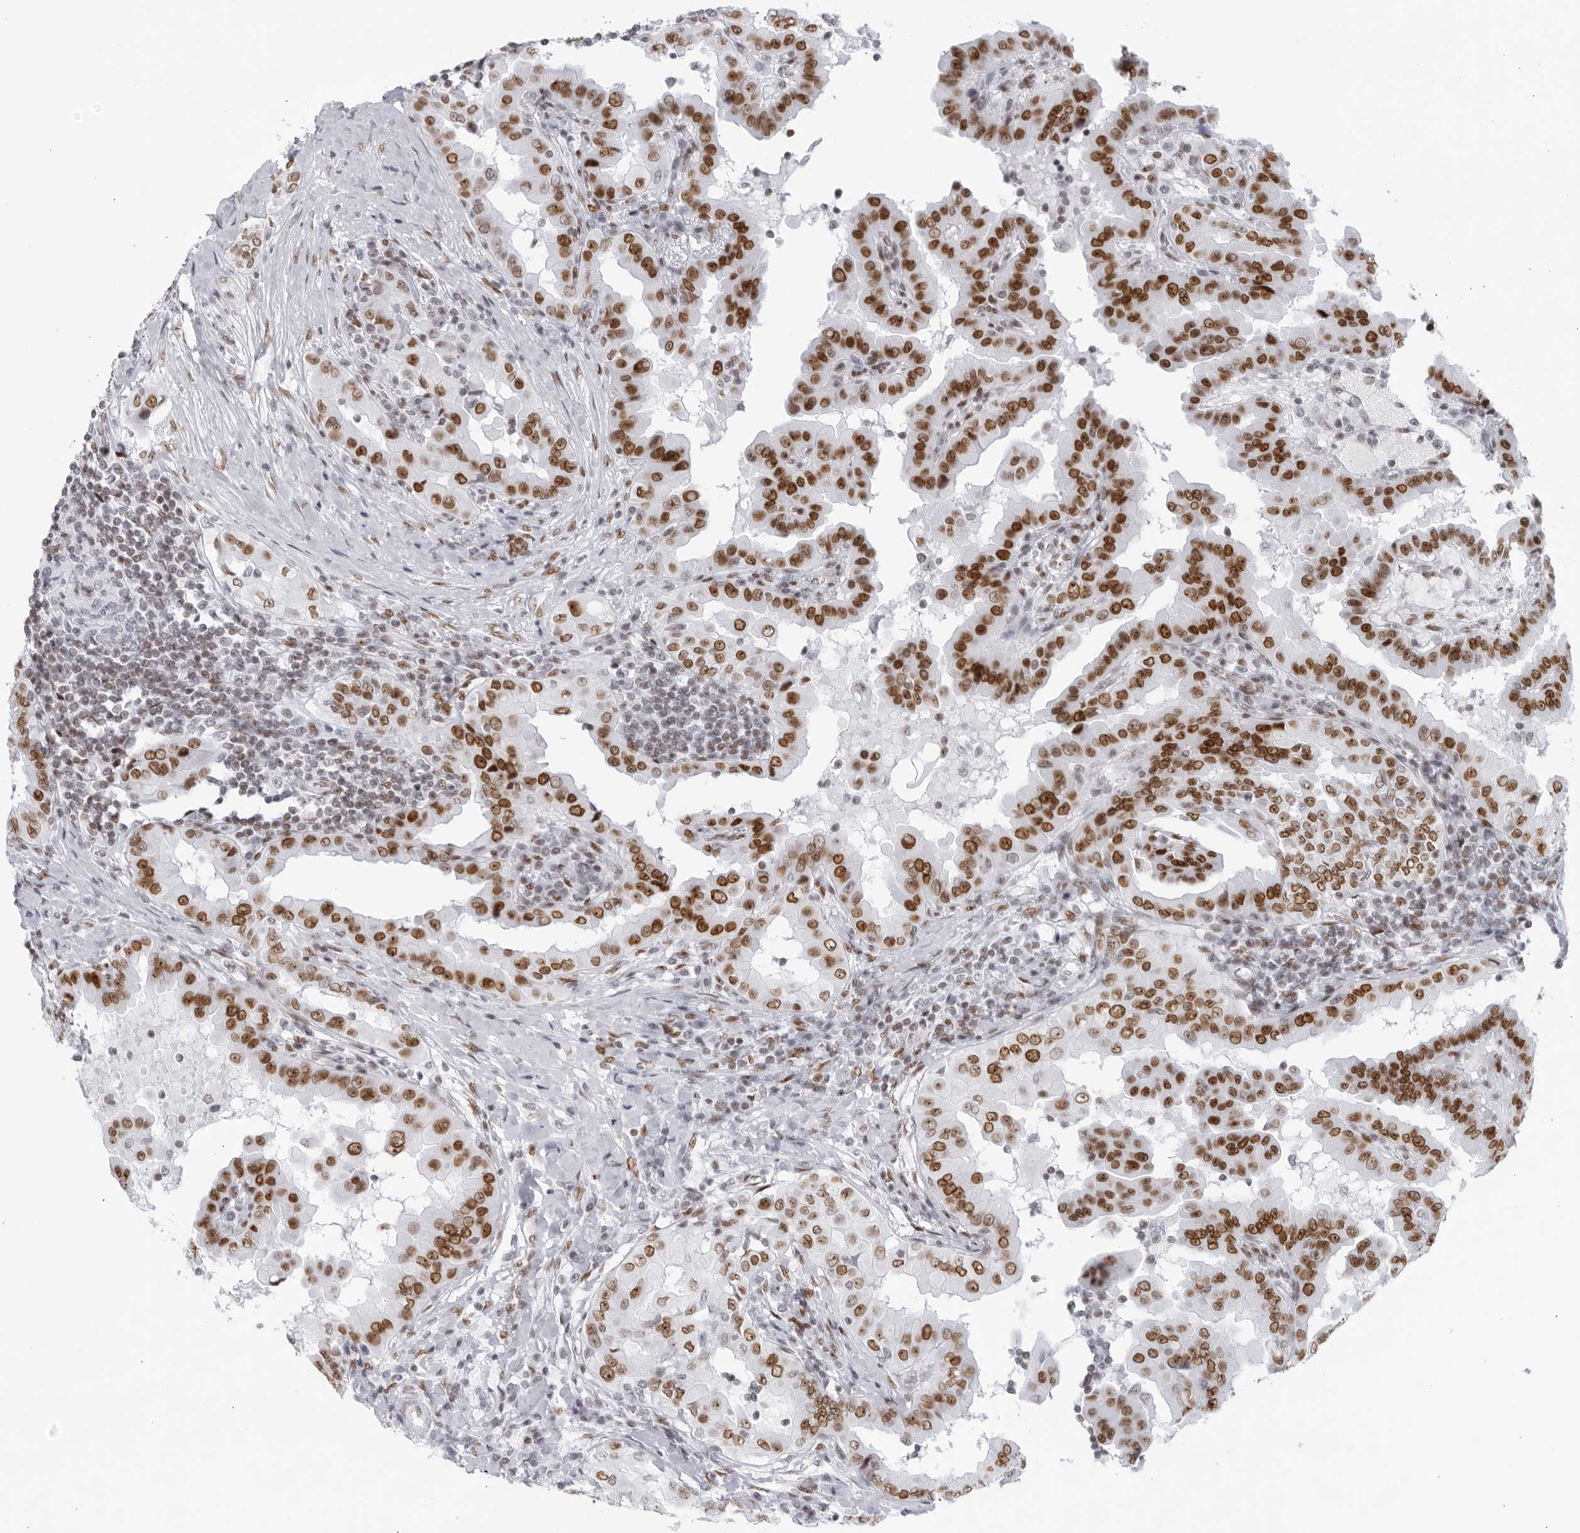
{"staining": {"intensity": "strong", "quantity": ">75%", "location": "nuclear"}, "tissue": "thyroid cancer", "cell_type": "Tumor cells", "image_type": "cancer", "snomed": [{"axis": "morphology", "description": "Papillary adenocarcinoma, NOS"}, {"axis": "topography", "description": "Thyroid gland"}], "caption": "Papillary adenocarcinoma (thyroid) stained with a protein marker exhibits strong staining in tumor cells.", "gene": "HP1BP3", "patient": {"sex": "male", "age": 33}}